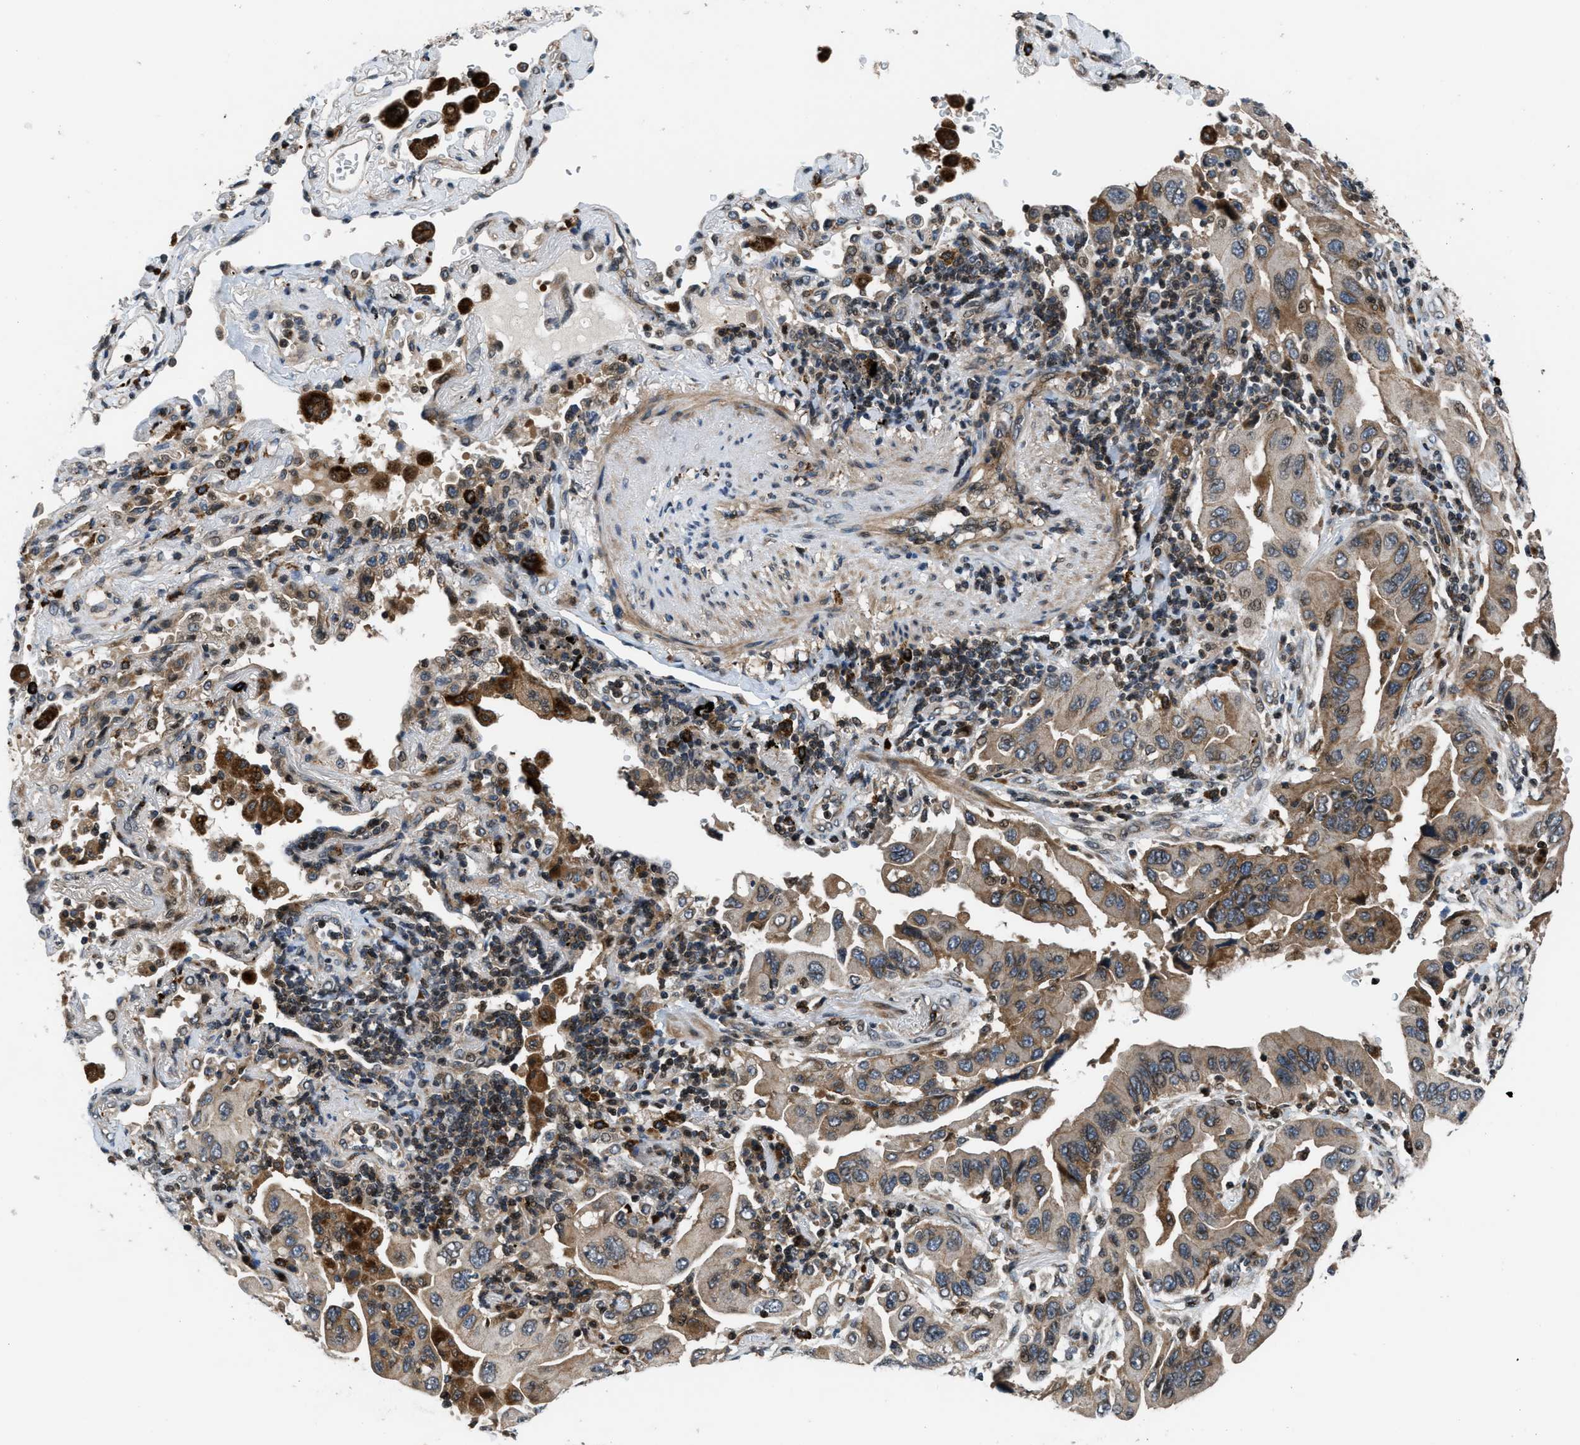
{"staining": {"intensity": "moderate", "quantity": ">75%", "location": "cytoplasmic/membranous"}, "tissue": "lung cancer", "cell_type": "Tumor cells", "image_type": "cancer", "snomed": [{"axis": "morphology", "description": "Adenocarcinoma, NOS"}, {"axis": "topography", "description": "Lung"}], "caption": "Lung adenocarcinoma tissue shows moderate cytoplasmic/membranous expression in approximately >75% of tumor cells, visualized by immunohistochemistry.", "gene": "CTBS", "patient": {"sex": "female", "age": 65}}